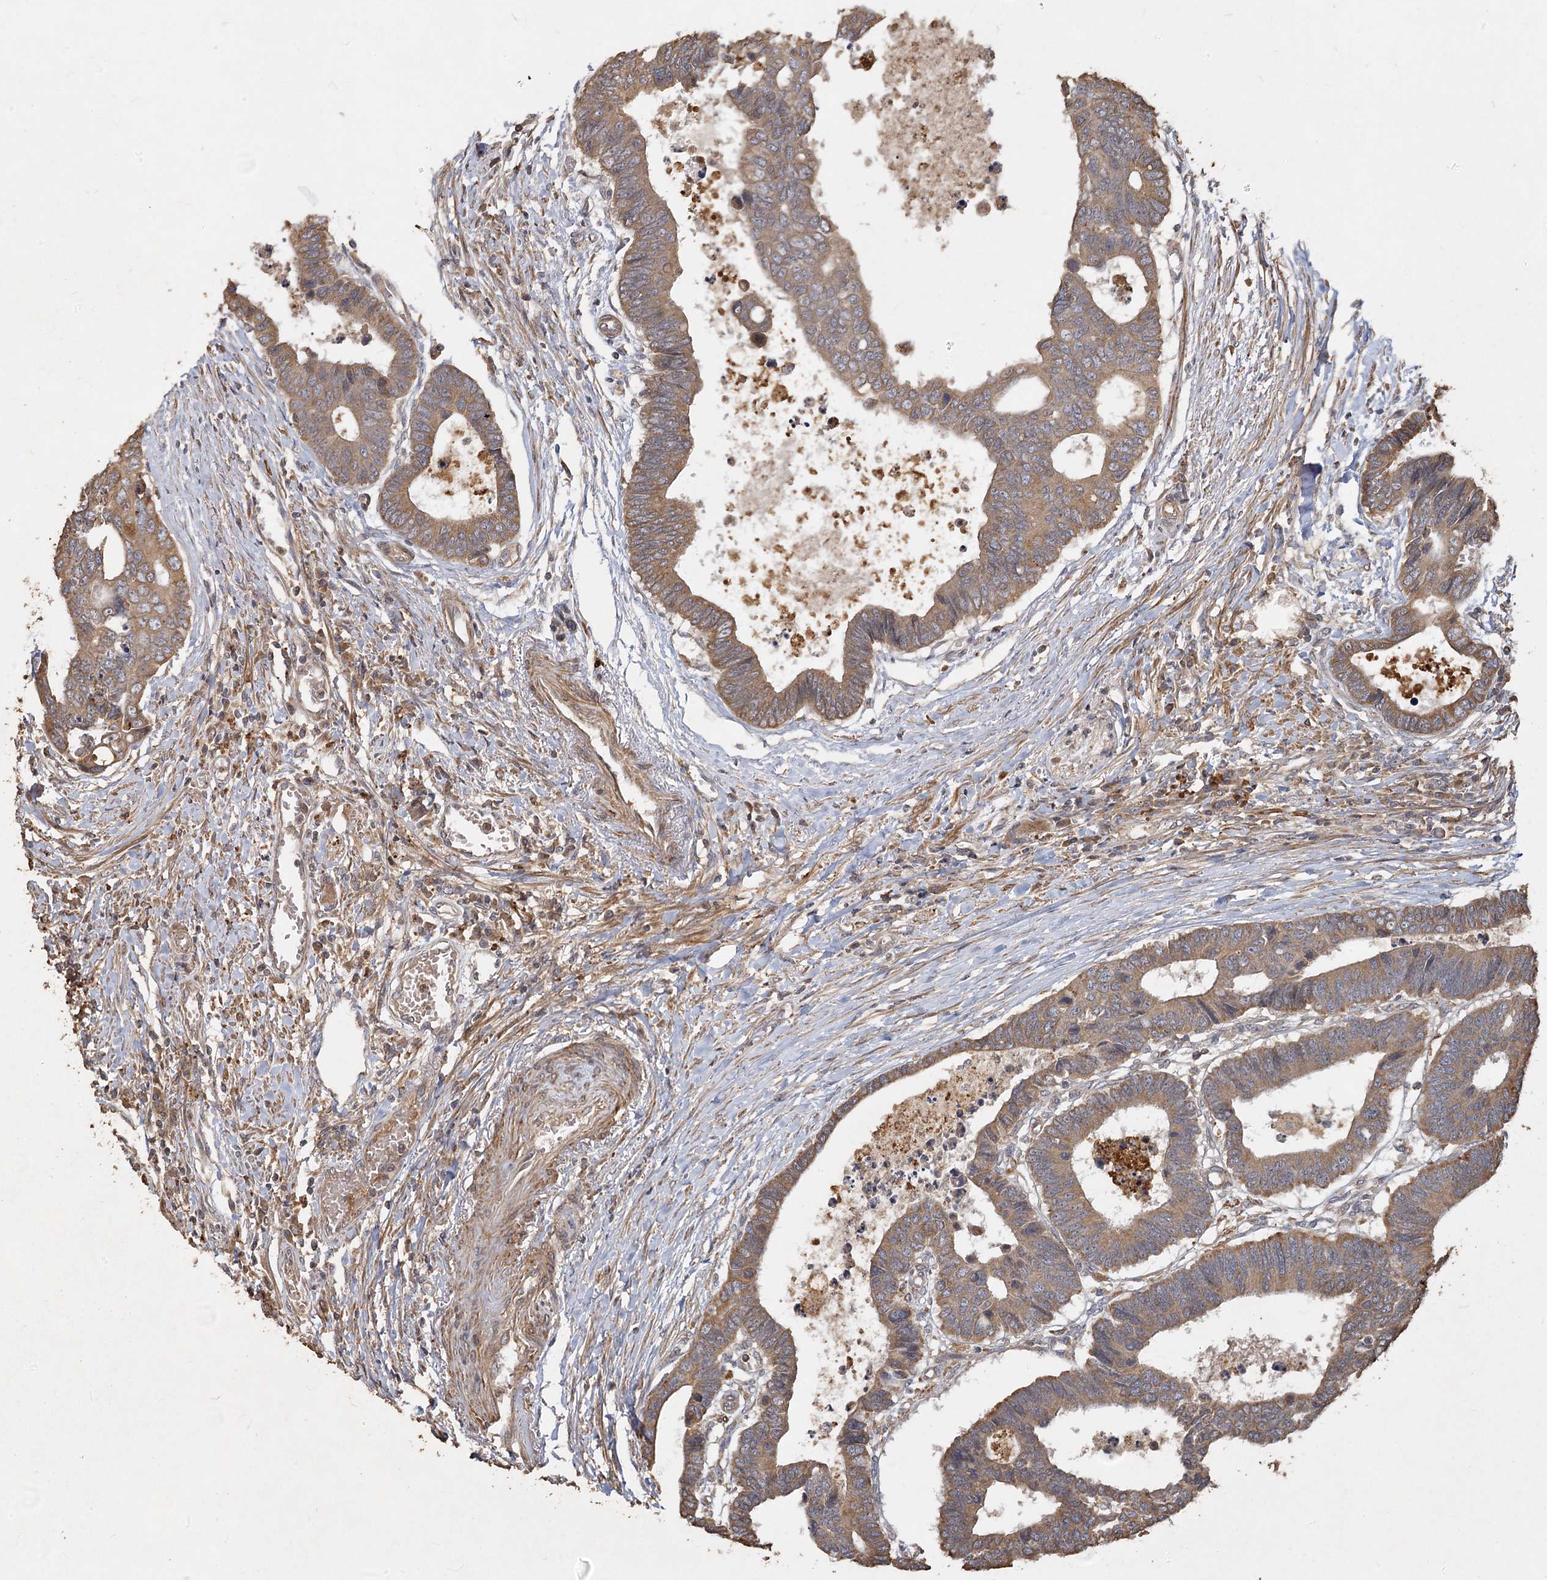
{"staining": {"intensity": "moderate", "quantity": ">75%", "location": "cytoplasmic/membranous"}, "tissue": "colorectal cancer", "cell_type": "Tumor cells", "image_type": "cancer", "snomed": [{"axis": "morphology", "description": "Adenocarcinoma, NOS"}, {"axis": "topography", "description": "Rectum"}], "caption": "Colorectal adenocarcinoma tissue displays moderate cytoplasmic/membranous positivity in about >75% of tumor cells", "gene": "PIK3C2A", "patient": {"sex": "male", "age": 84}}